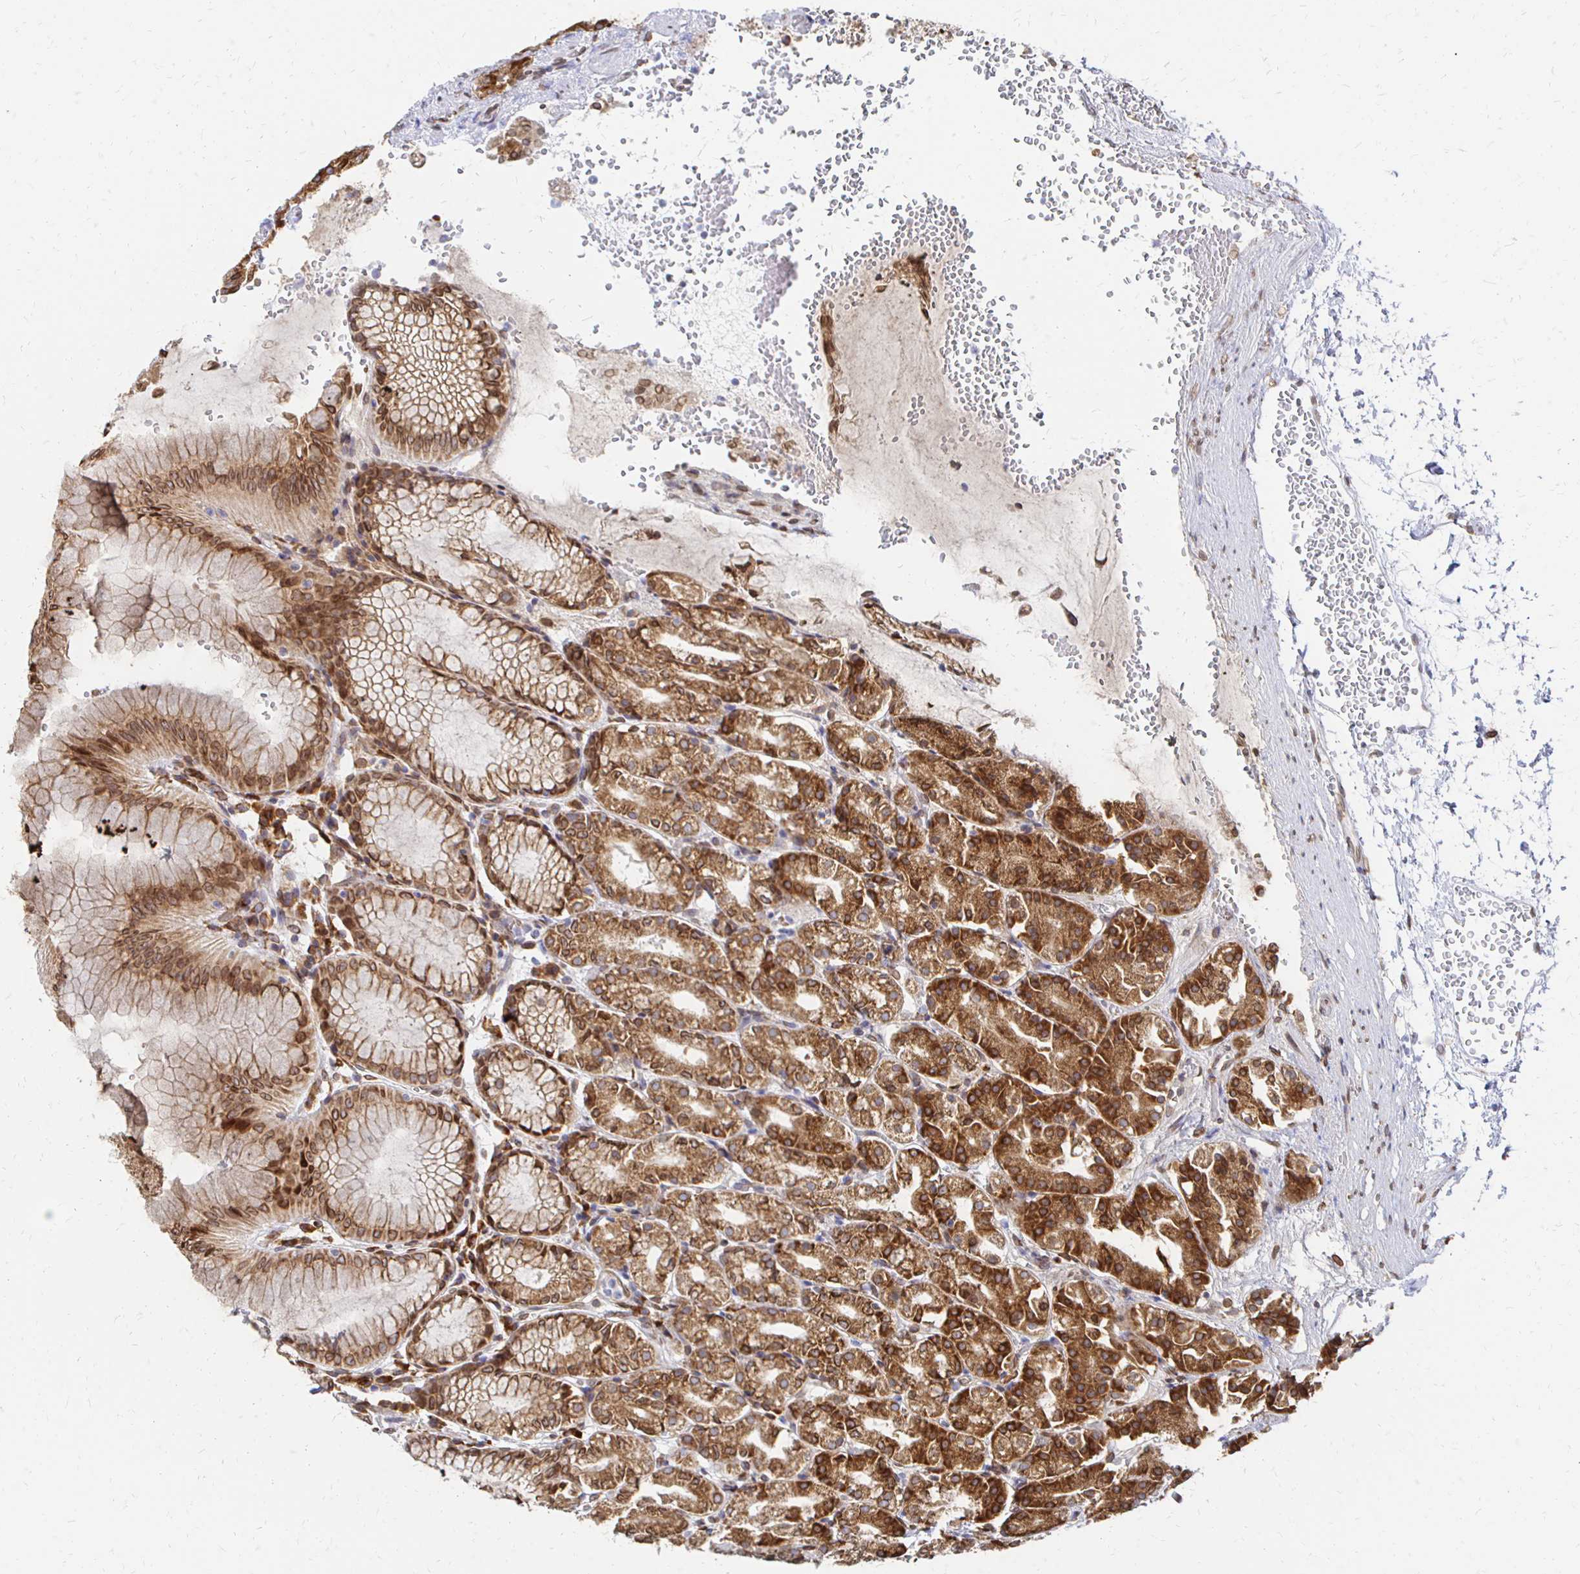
{"staining": {"intensity": "strong", "quantity": ">75%", "location": "cytoplasmic/membranous,nuclear"}, "tissue": "stomach", "cell_type": "Glandular cells", "image_type": "normal", "snomed": [{"axis": "morphology", "description": "Normal tissue, NOS"}, {"axis": "topography", "description": "Stomach"}], "caption": "Immunohistochemistry (DAB) staining of benign stomach displays strong cytoplasmic/membranous,nuclear protein positivity in approximately >75% of glandular cells. (DAB (3,3'-diaminobenzidine) = brown stain, brightfield microscopy at high magnification).", "gene": "PELI3", "patient": {"sex": "female", "age": 57}}